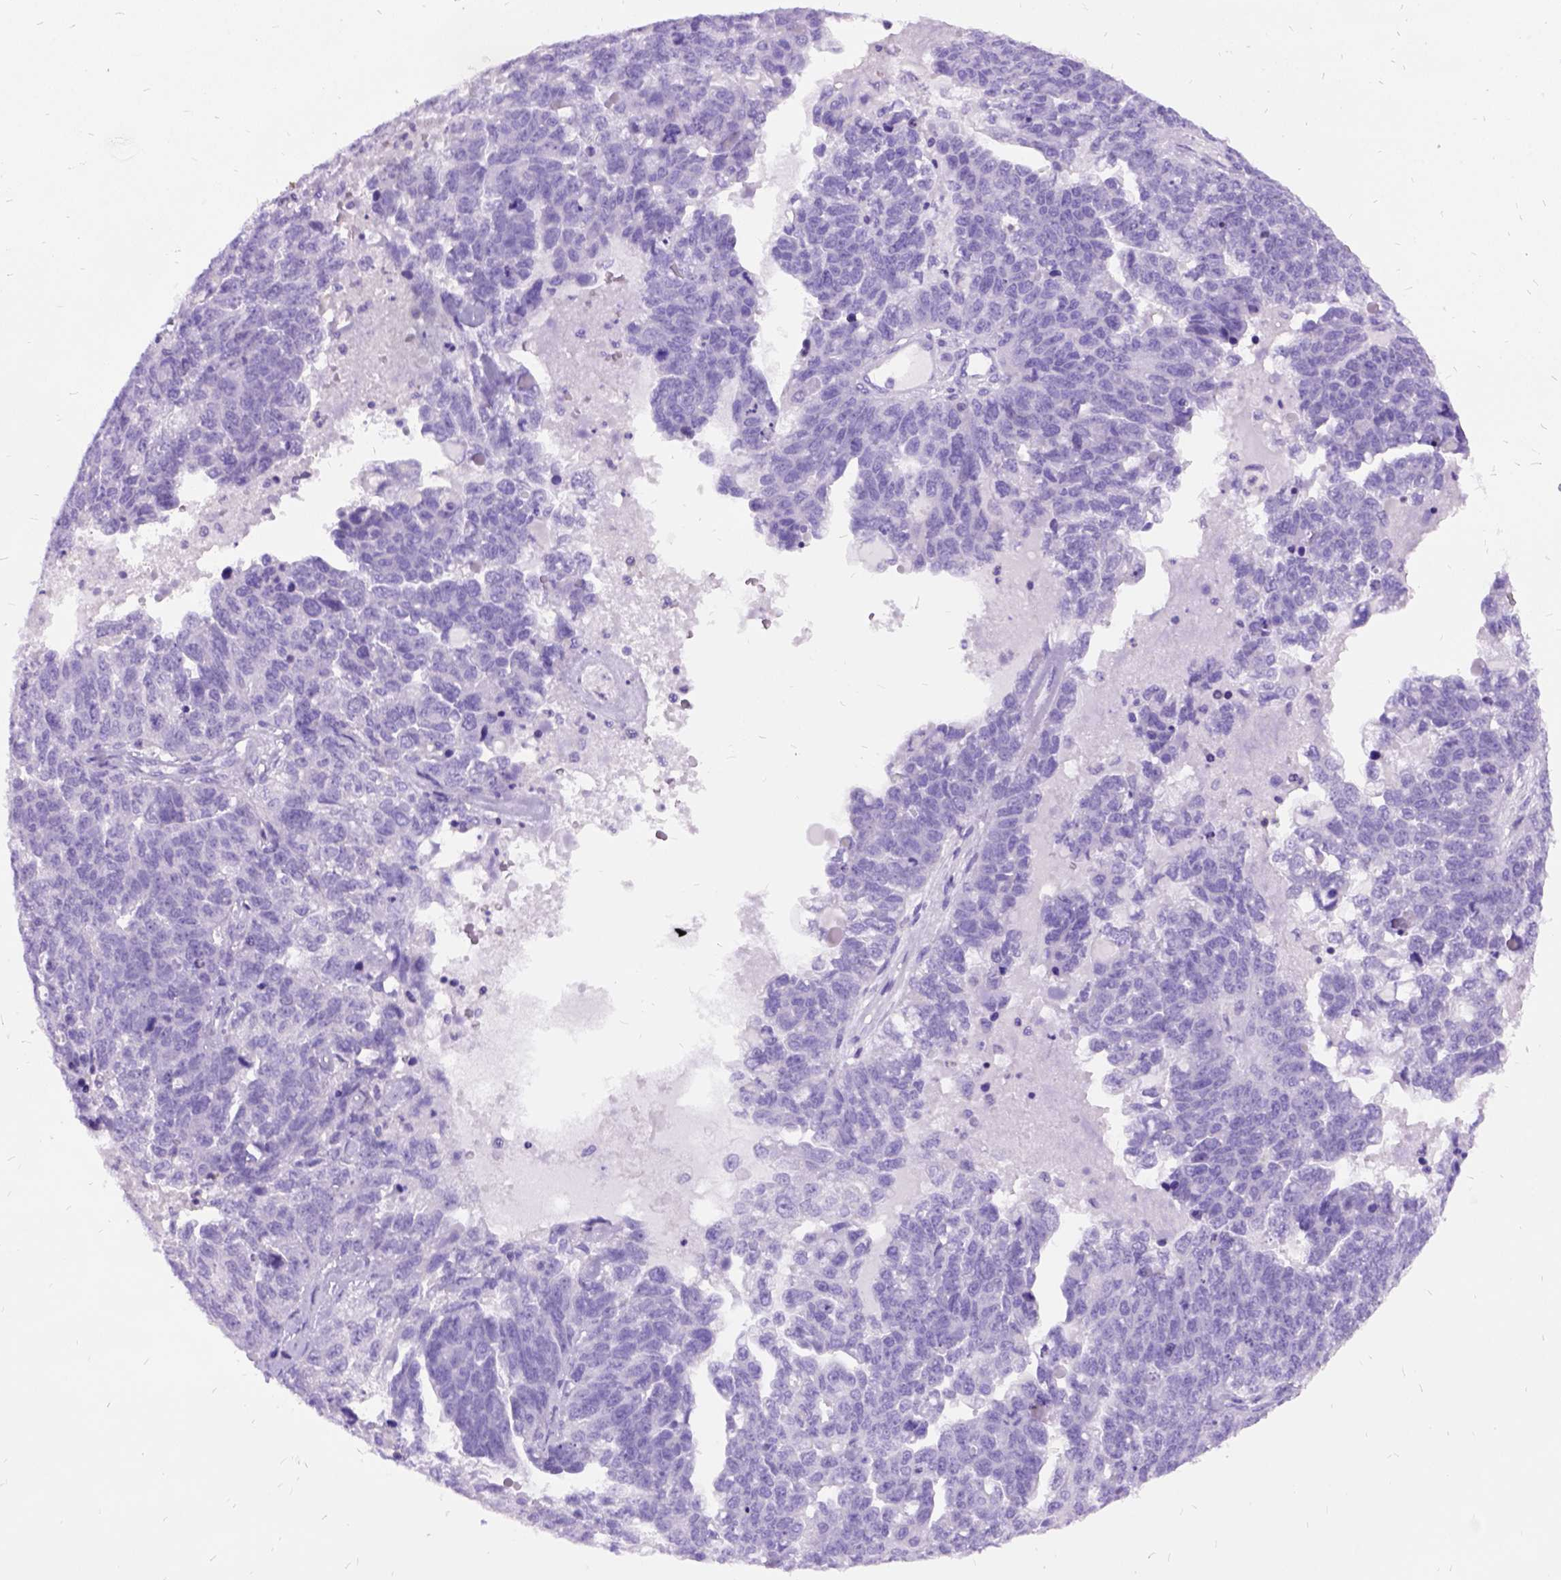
{"staining": {"intensity": "negative", "quantity": "none", "location": "none"}, "tissue": "ovarian cancer", "cell_type": "Tumor cells", "image_type": "cancer", "snomed": [{"axis": "morphology", "description": "Cystadenocarcinoma, serous, NOS"}, {"axis": "topography", "description": "Ovary"}], "caption": "IHC of human ovarian serous cystadenocarcinoma reveals no positivity in tumor cells. (Stains: DAB (3,3'-diaminobenzidine) IHC with hematoxylin counter stain, Microscopy: brightfield microscopy at high magnification).", "gene": "PRG2", "patient": {"sex": "female", "age": 71}}